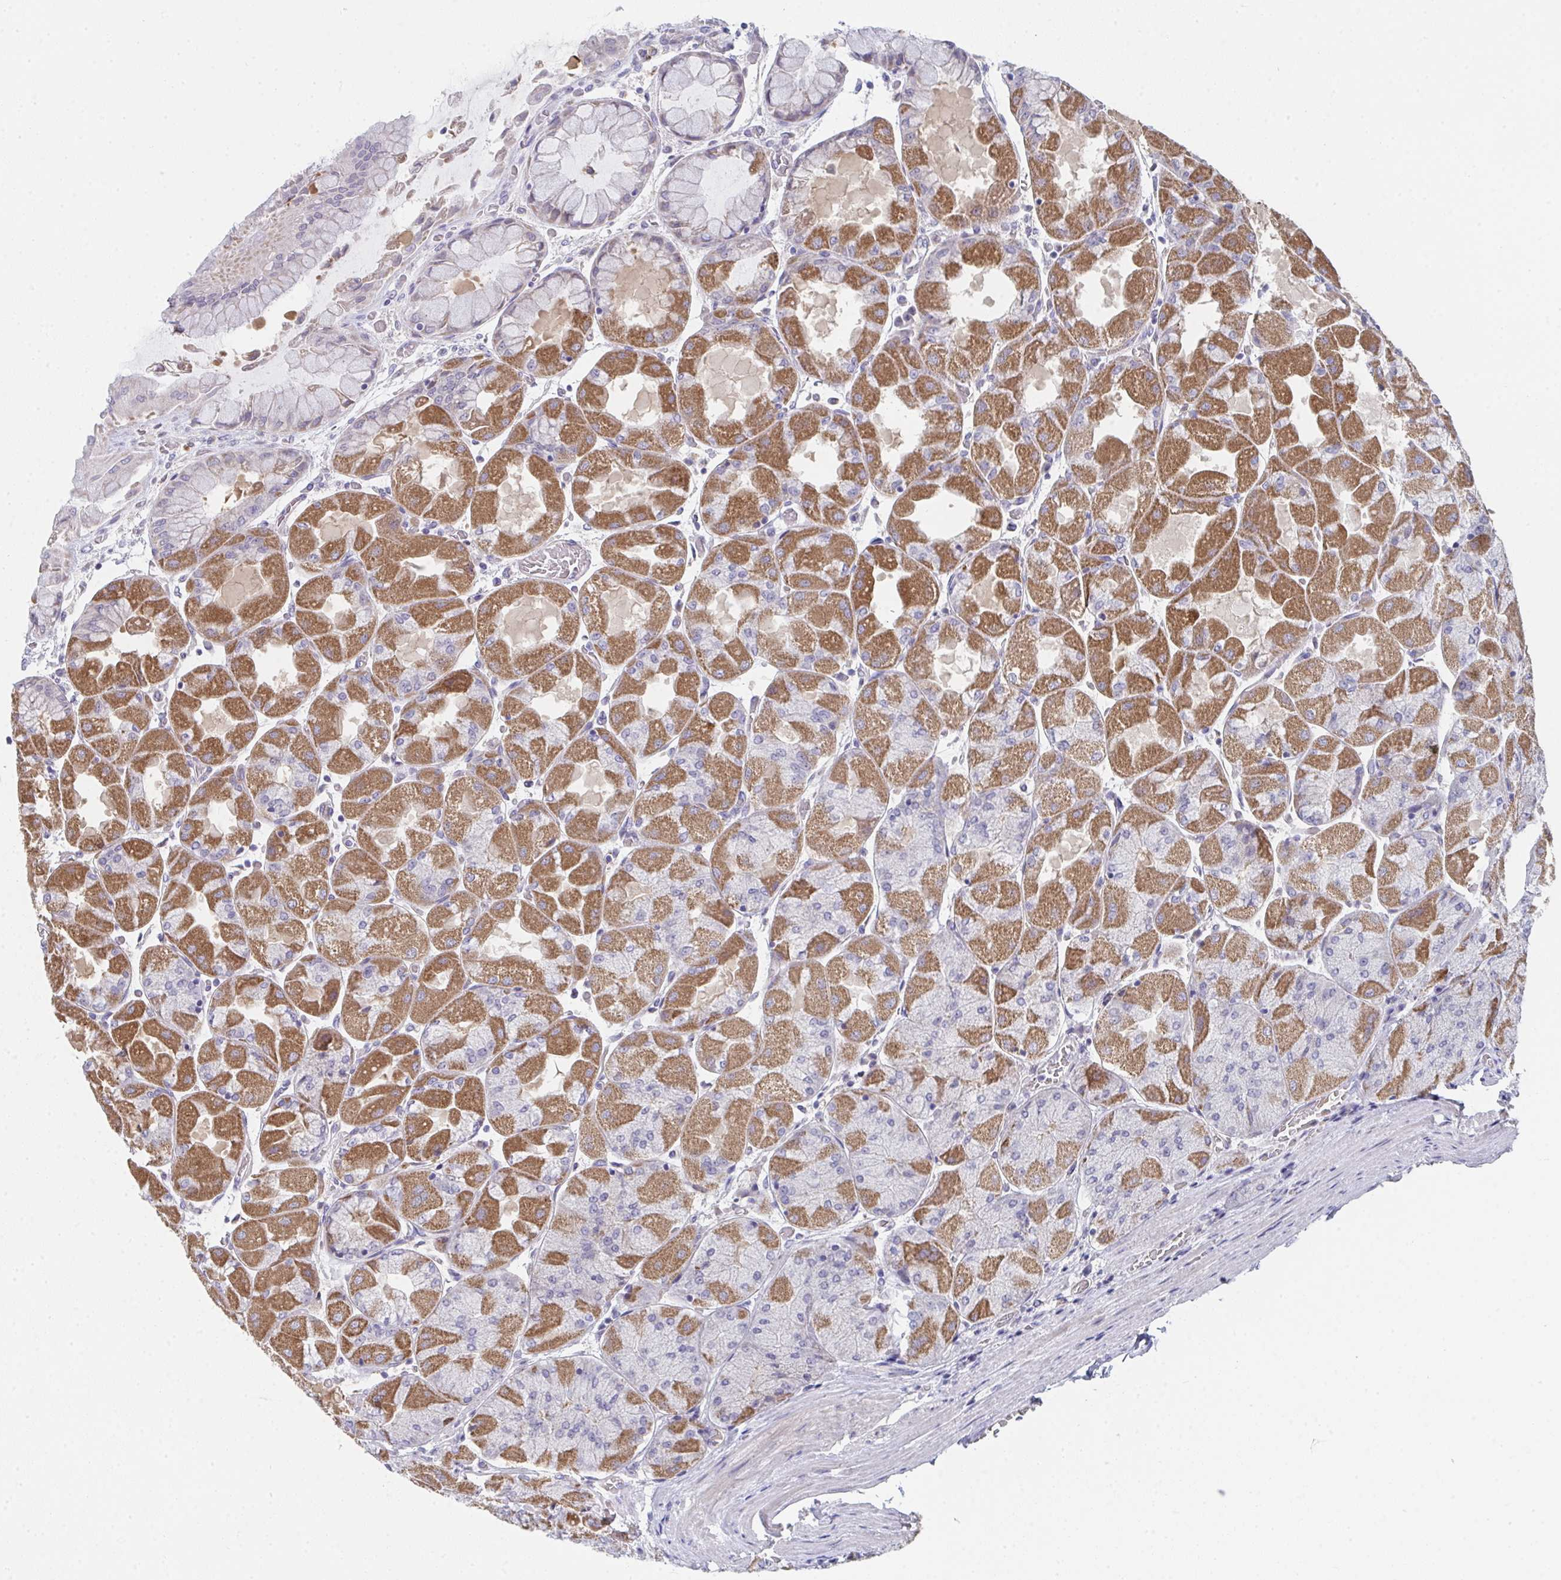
{"staining": {"intensity": "moderate", "quantity": "25%-75%", "location": "cytoplasmic/membranous"}, "tissue": "stomach", "cell_type": "Glandular cells", "image_type": "normal", "snomed": [{"axis": "morphology", "description": "Normal tissue, NOS"}, {"axis": "topography", "description": "Stomach"}], "caption": "DAB immunohistochemical staining of benign stomach demonstrates moderate cytoplasmic/membranous protein staining in about 25%-75% of glandular cells. (DAB IHC, brown staining for protein, blue staining for nuclei).", "gene": "VWDE", "patient": {"sex": "female", "age": 61}}